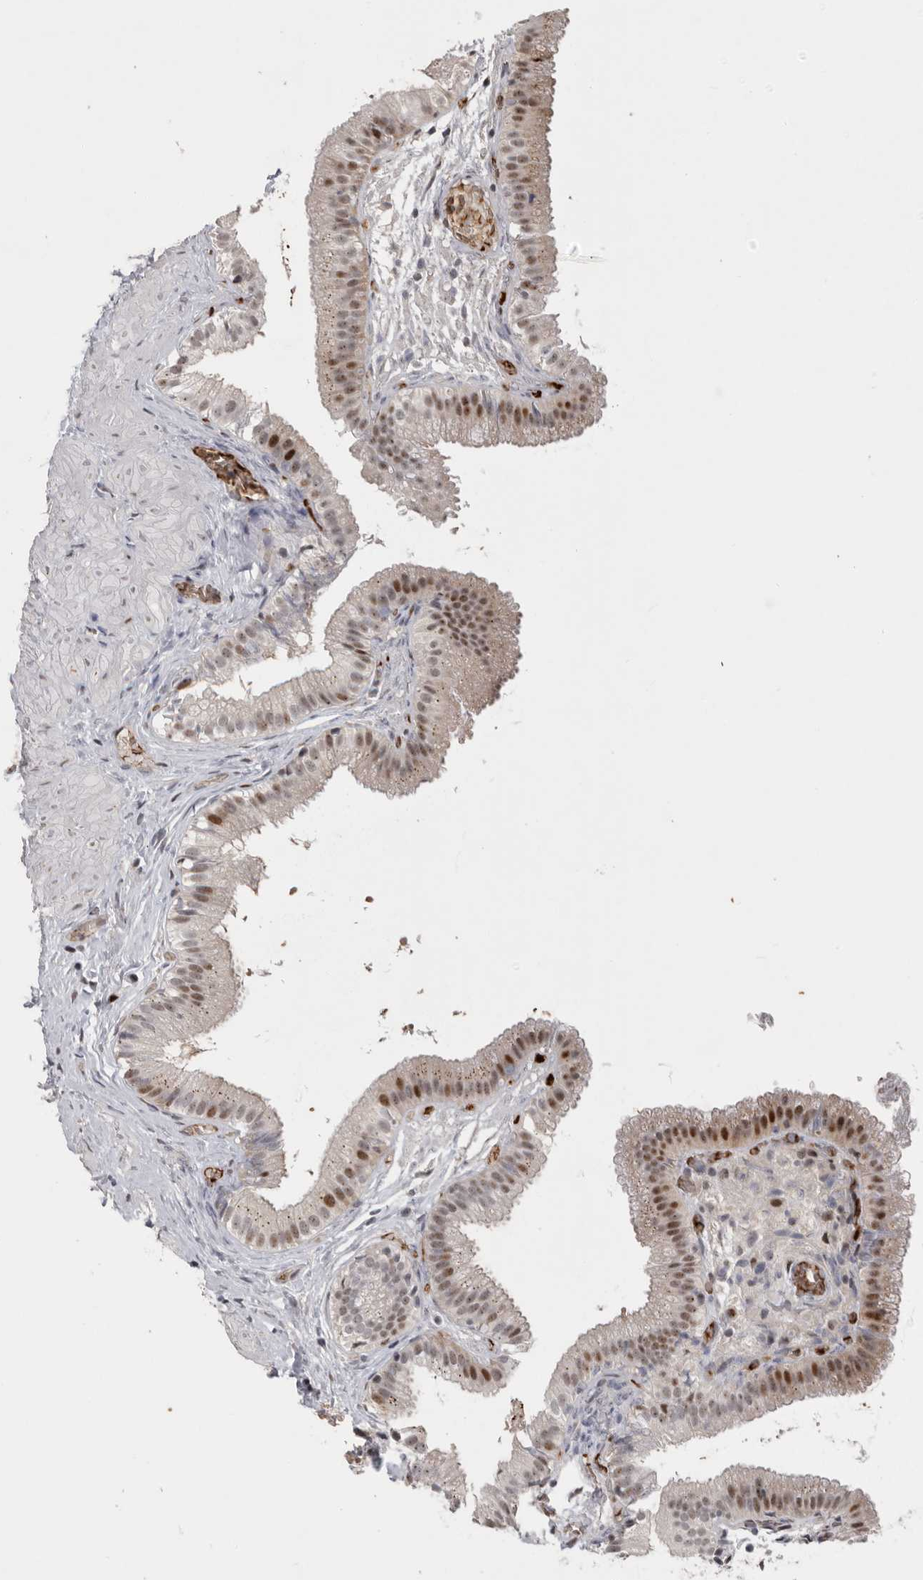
{"staining": {"intensity": "strong", "quantity": "25%-75%", "location": "nuclear"}, "tissue": "gallbladder", "cell_type": "Glandular cells", "image_type": "normal", "snomed": [{"axis": "morphology", "description": "Normal tissue, NOS"}, {"axis": "topography", "description": "Gallbladder"}], "caption": "The immunohistochemical stain highlights strong nuclear expression in glandular cells of benign gallbladder. (IHC, brightfield microscopy, high magnification).", "gene": "PCMTD1", "patient": {"sex": "female", "age": 26}}